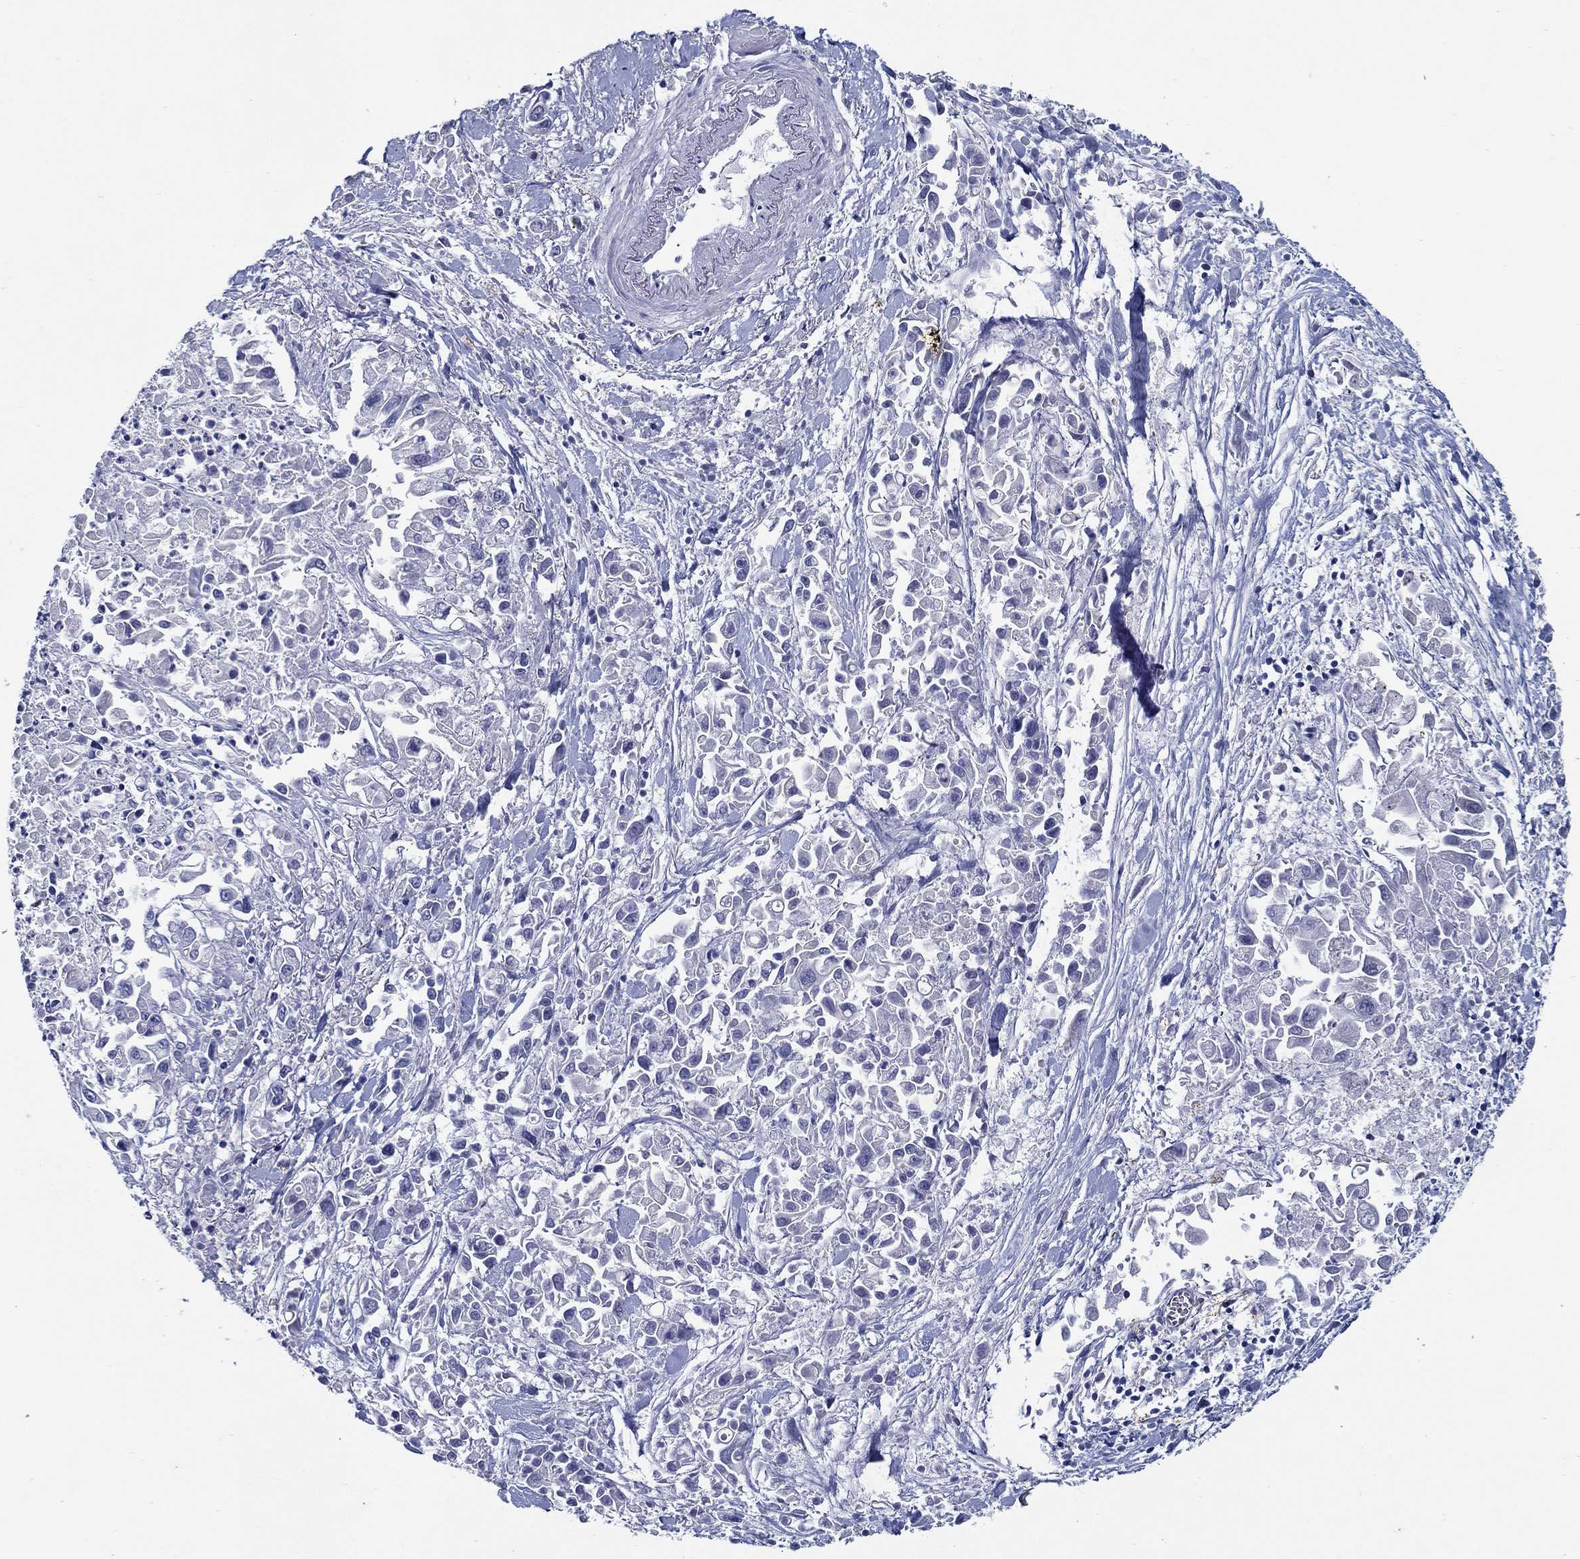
{"staining": {"intensity": "negative", "quantity": "none", "location": "none"}, "tissue": "pancreatic cancer", "cell_type": "Tumor cells", "image_type": "cancer", "snomed": [{"axis": "morphology", "description": "Adenocarcinoma, NOS"}, {"axis": "topography", "description": "Pancreas"}], "caption": "IHC of pancreatic cancer demonstrates no positivity in tumor cells.", "gene": "MC2R", "patient": {"sex": "female", "age": 83}}